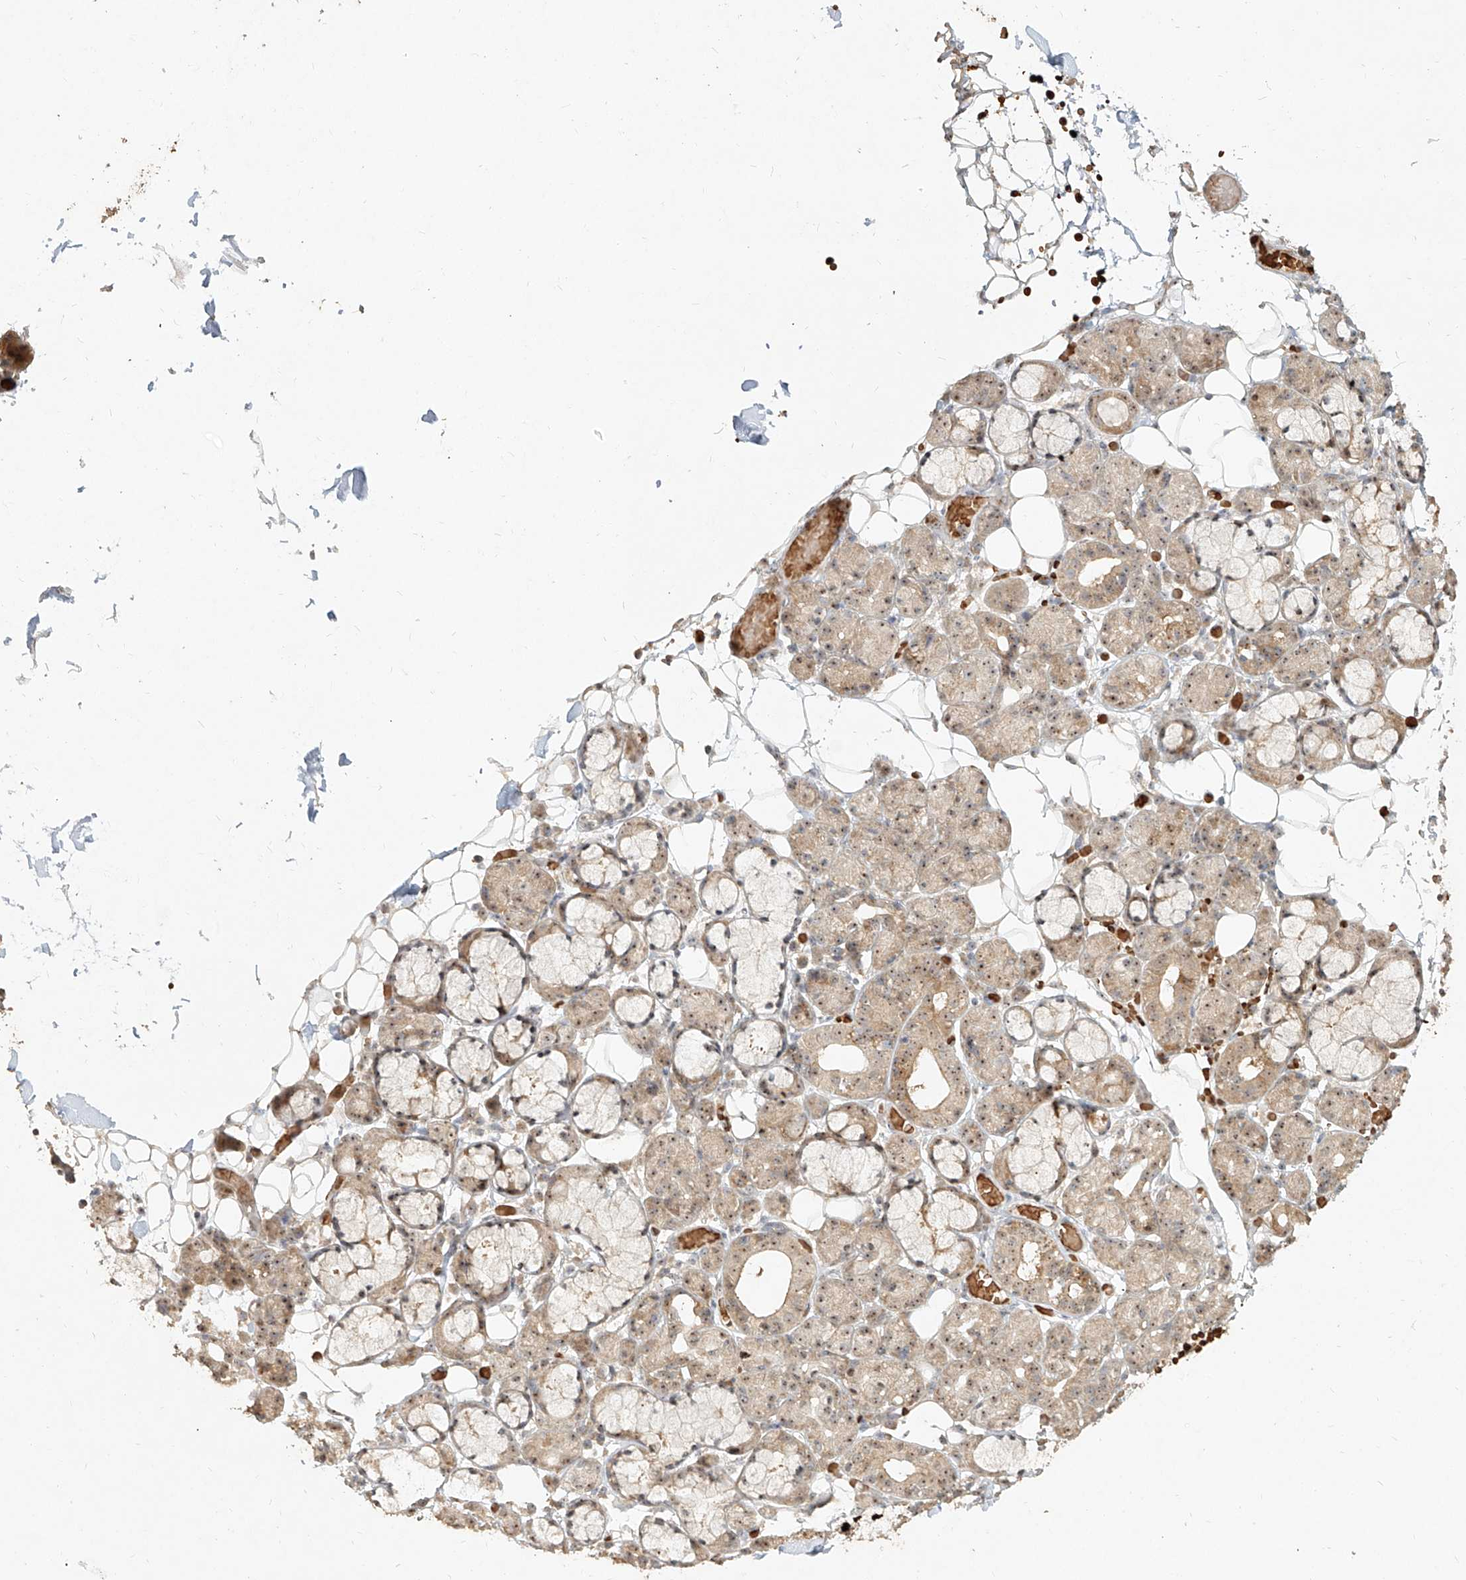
{"staining": {"intensity": "weak", "quantity": ">75%", "location": "cytoplasmic/membranous,nuclear"}, "tissue": "salivary gland", "cell_type": "Glandular cells", "image_type": "normal", "snomed": [{"axis": "morphology", "description": "Normal tissue, NOS"}, {"axis": "topography", "description": "Salivary gland"}], "caption": "IHC (DAB (3,3'-diaminobenzidine)) staining of normal human salivary gland displays weak cytoplasmic/membranous,nuclear protein expression in approximately >75% of glandular cells. Nuclei are stained in blue.", "gene": "BYSL", "patient": {"sex": "male", "age": 63}}